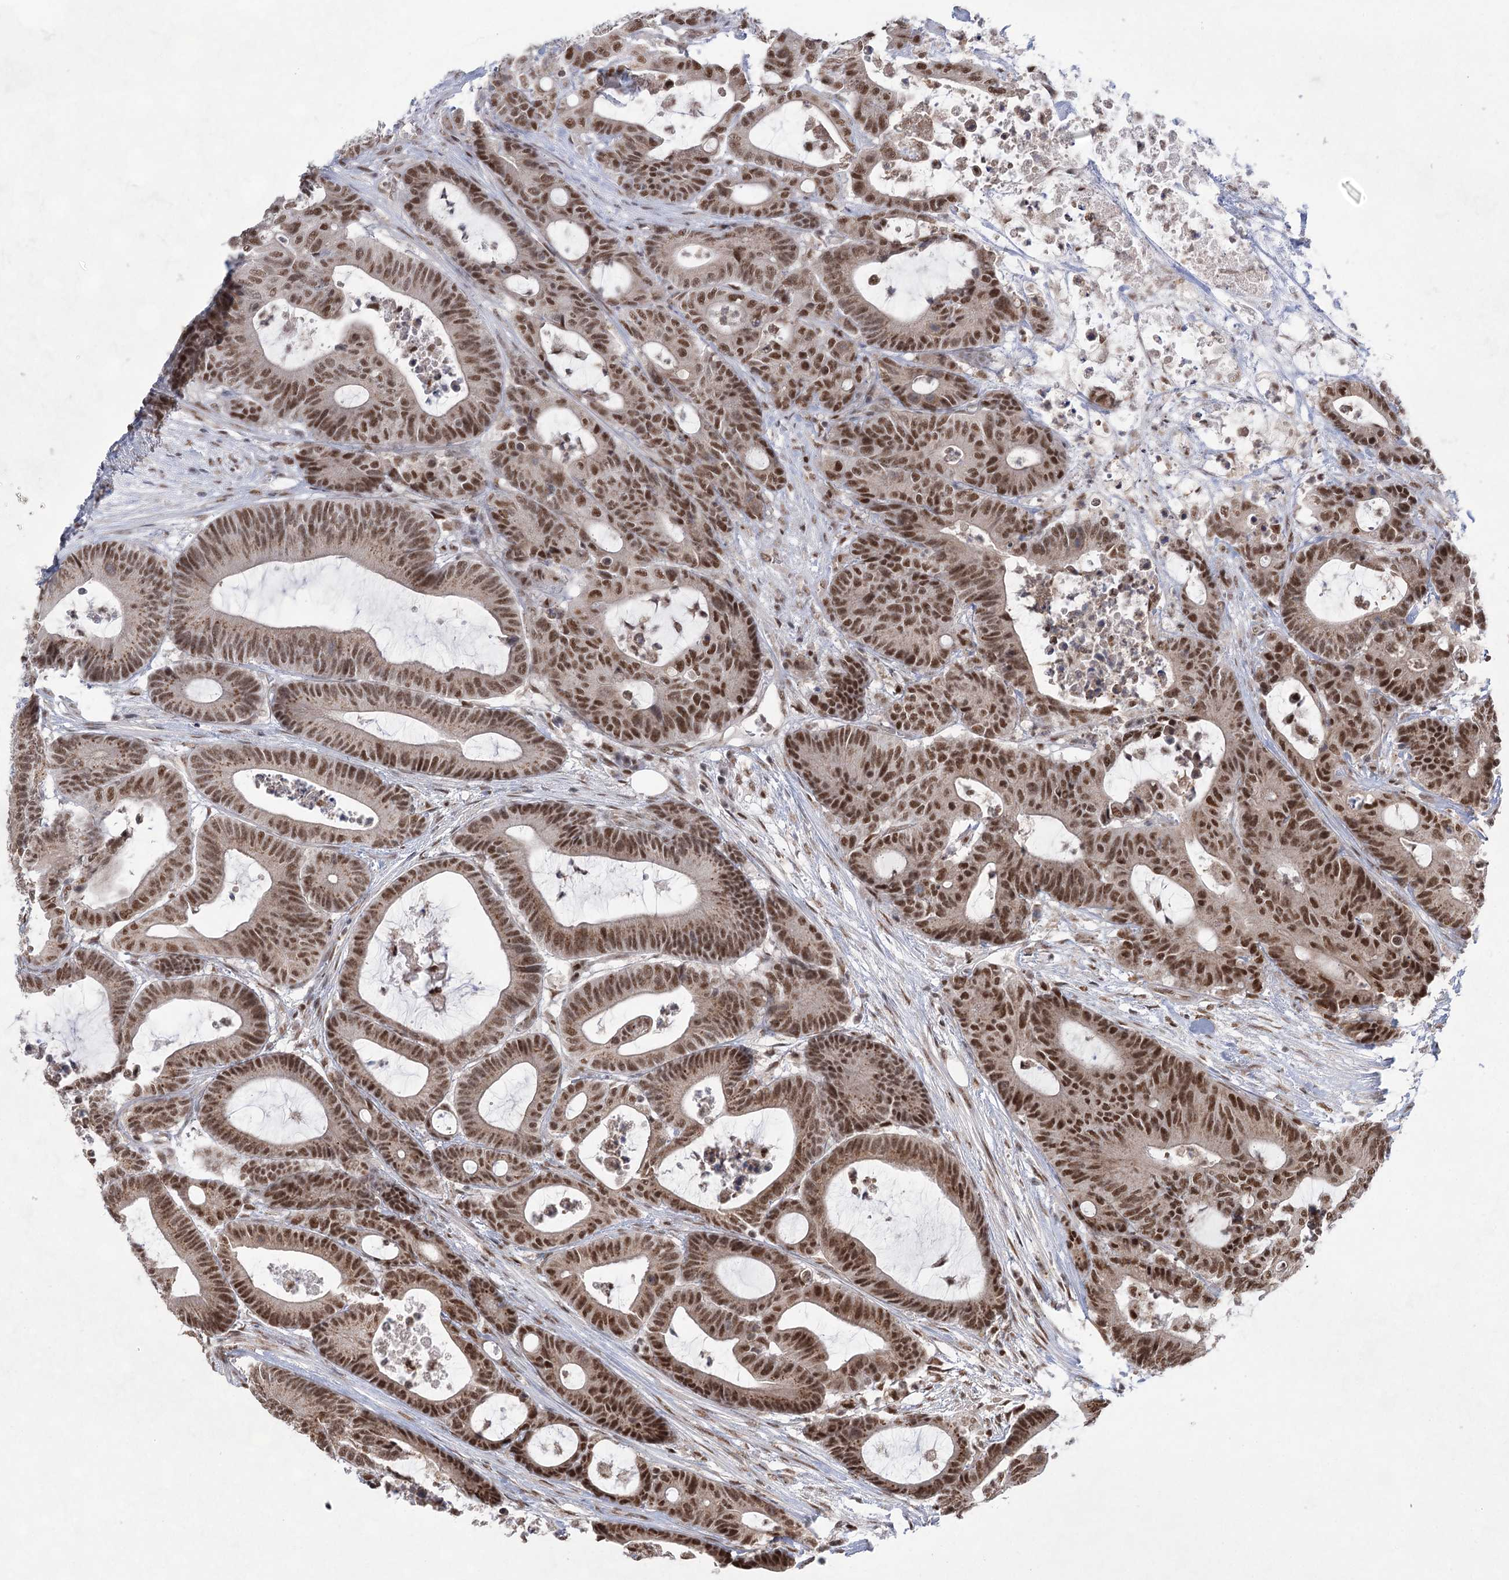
{"staining": {"intensity": "moderate", "quantity": ">75%", "location": "nuclear"}, "tissue": "colorectal cancer", "cell_type": "Tumor cells", "image_type": "cancer", "snomed": [{"axis": "morphology", "description": "Adenocarcinoma, NOS"}, {"axis": "topography", "description": "Colon"}], "caption": "An image of human colorectal cancer (adenocarcinoma) stained for a protein displays moderate nuclear brown staining in tumor cells.", "gene": "ZCCHC8", "patient": {"sex": "female", "age": 84}}